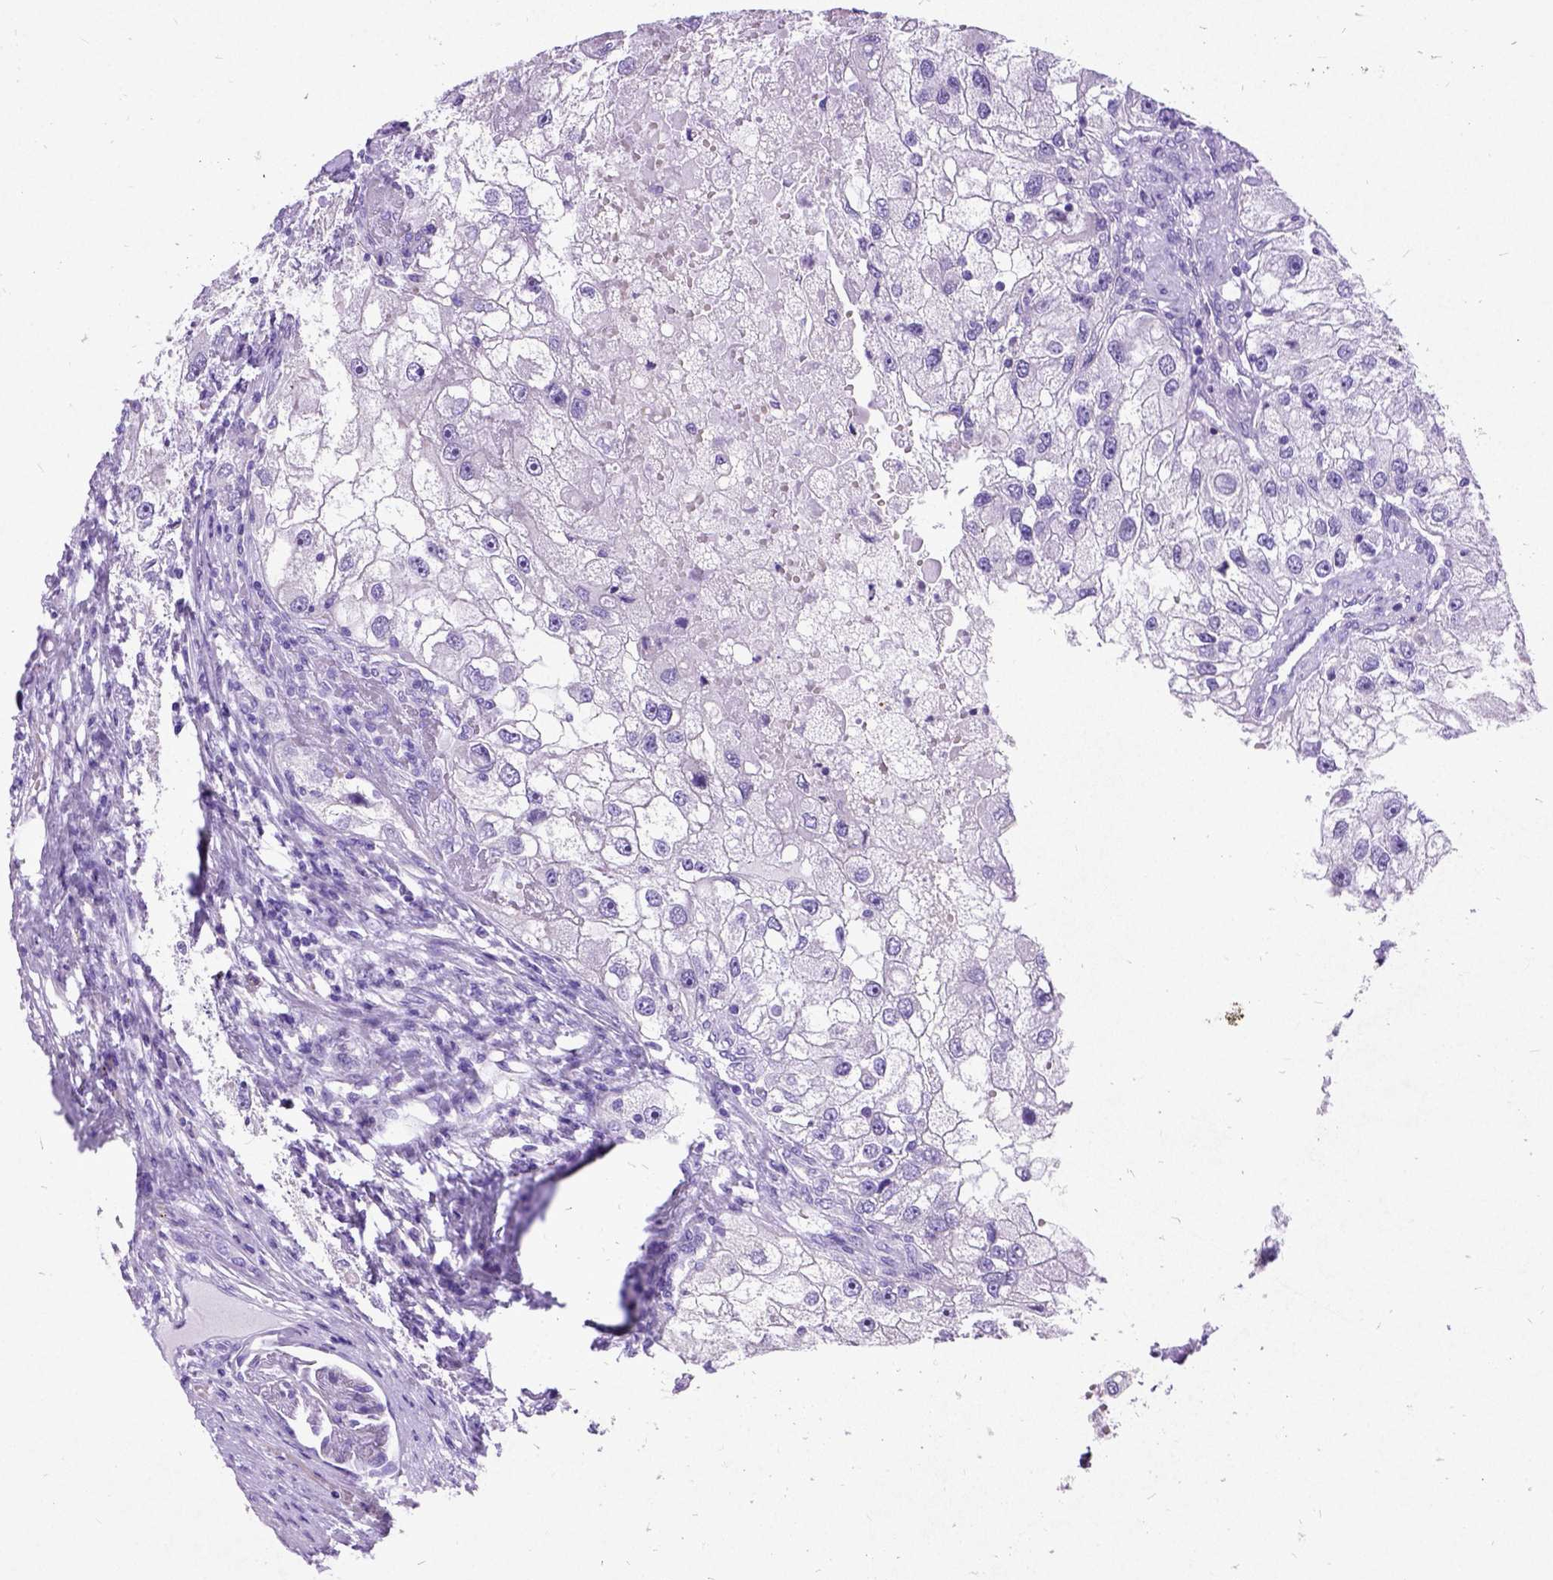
{"staining": {"intensity": "negative", "quantity": "none", "location": "none"}, "tissue": "renal cancer", "cell_type": "Tumor cells", "image_type": "cancer", "snomed": [{"axis": "morphology", "description": "Adenocarcinoma, NOS"}, {"axis": "topography", "description": "Kidney"}], "caption": "Tumor cells are negative for protein expression in human renal cancer (adenocarcinoma). Nuclei are stained in blue.", "gene": "NEUROD4", "patient": {"sex": "male", "age": 63}}